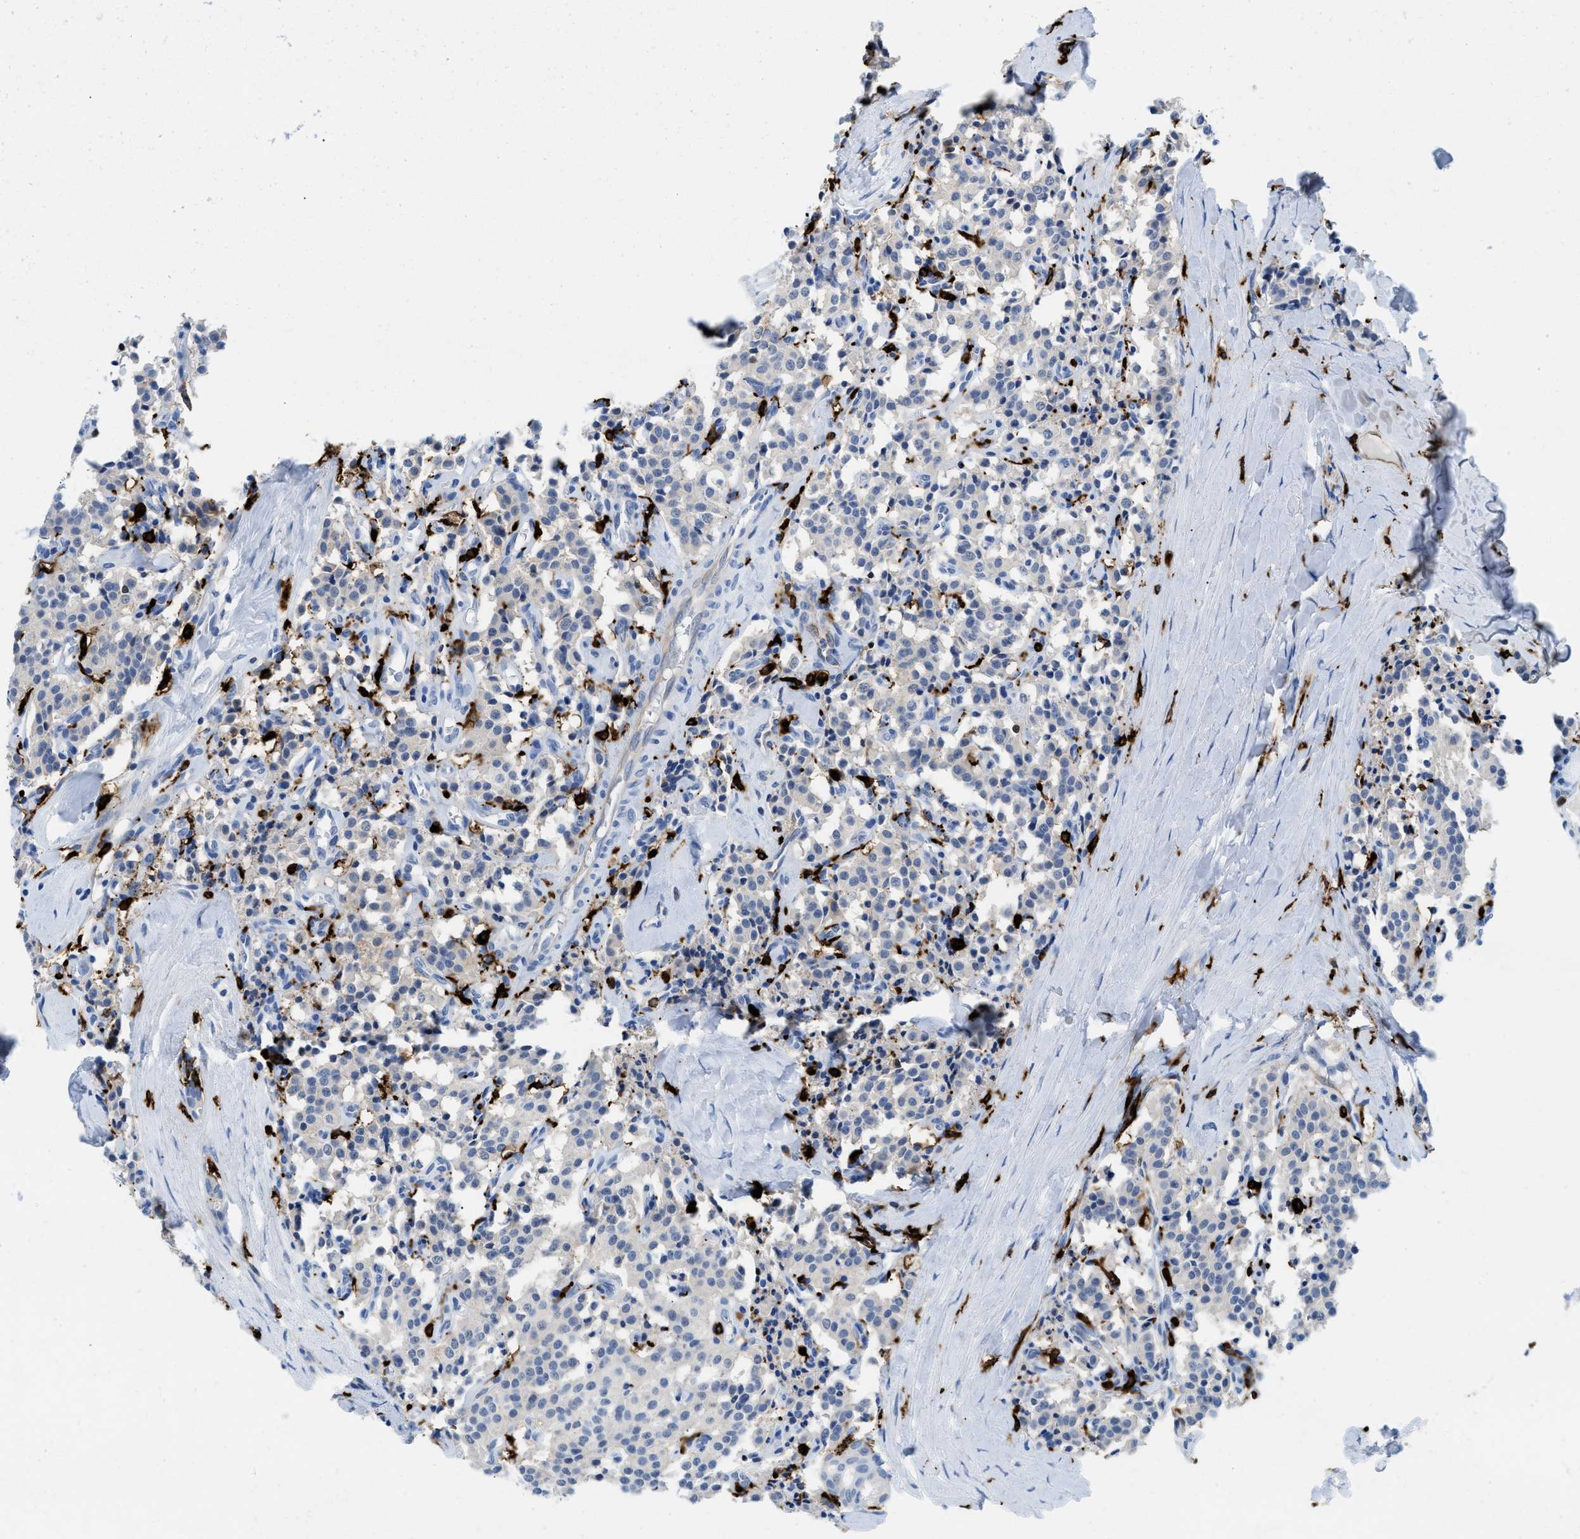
{"staining": {"intensity": "negative", "quantity": "none", "location": "none"}, "tissue": "carcinoid", "cell_type": "Tumor cells", "image_type": "cancer", "snomed": [{"axis": "morphology", "description": "Carcinoid, malignant, NOS"}, {"axis": "topography", "description": "Lung"}], "caption": "An immunohistochemistry (IHC) micrograph of carcinoid is shown. There is no staining in tumor cells of carcinoid.", "gene": "CD226", "patient": {"sex": "male", "age": 30}}